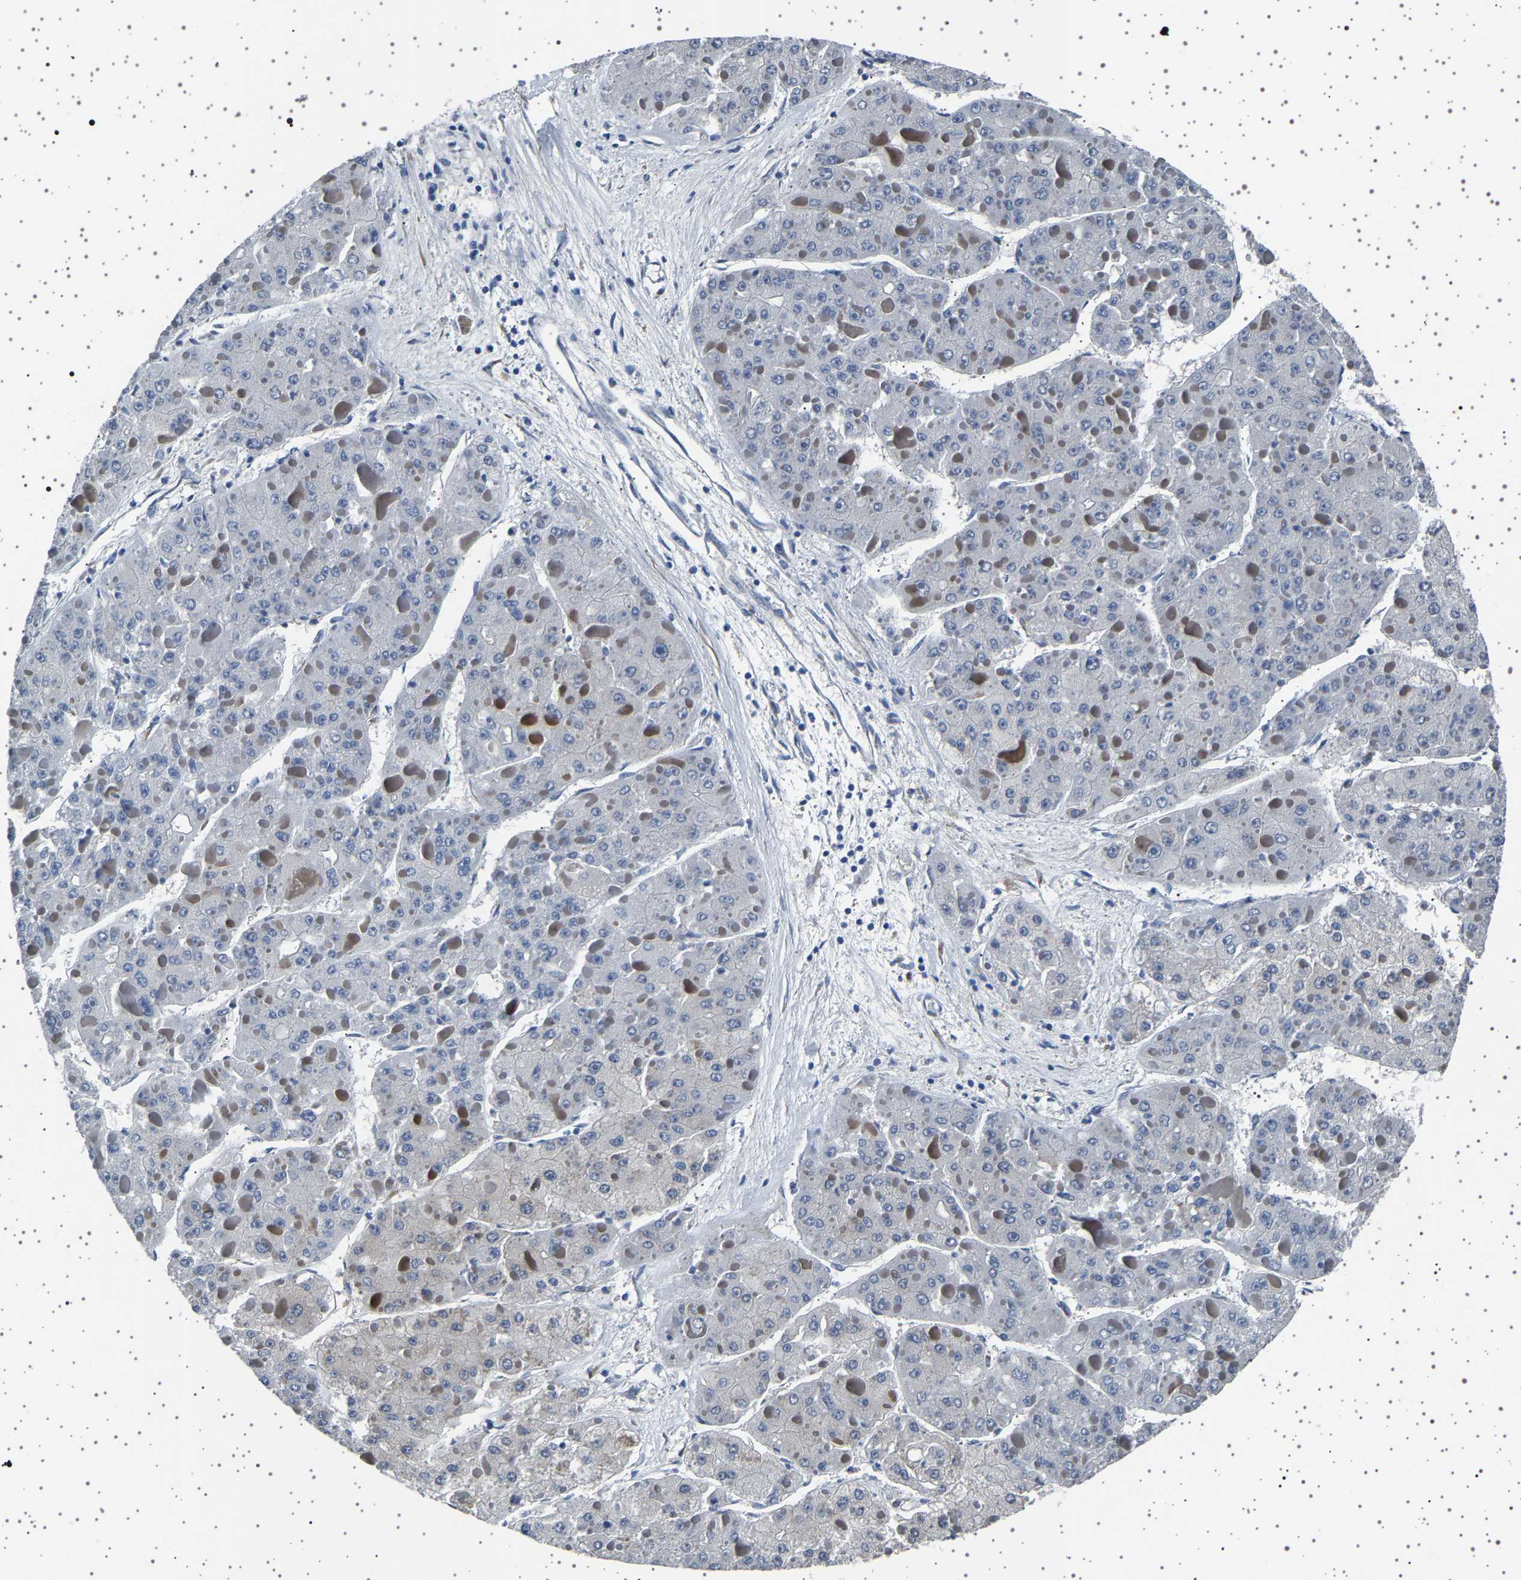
{"staining": {"intensity": "weak", "quantity": "<25%", "location": "cytoplasmic/membranous"}, "tissue": "liver cancer", "cell_type": "Tumor cells", "image_type": "cancer", "snomed": [{"axis": "morphology", "description": "Carcinoma, Hepatocellular, NOS"}, {"axis": "topography", "description": "Liver"}], "caption": "Immunohistochemistry of human liver cancer displays no positivity in tumor cells.", "gene": "FTCD", "patient": {"sex": "female", "age": 73}}